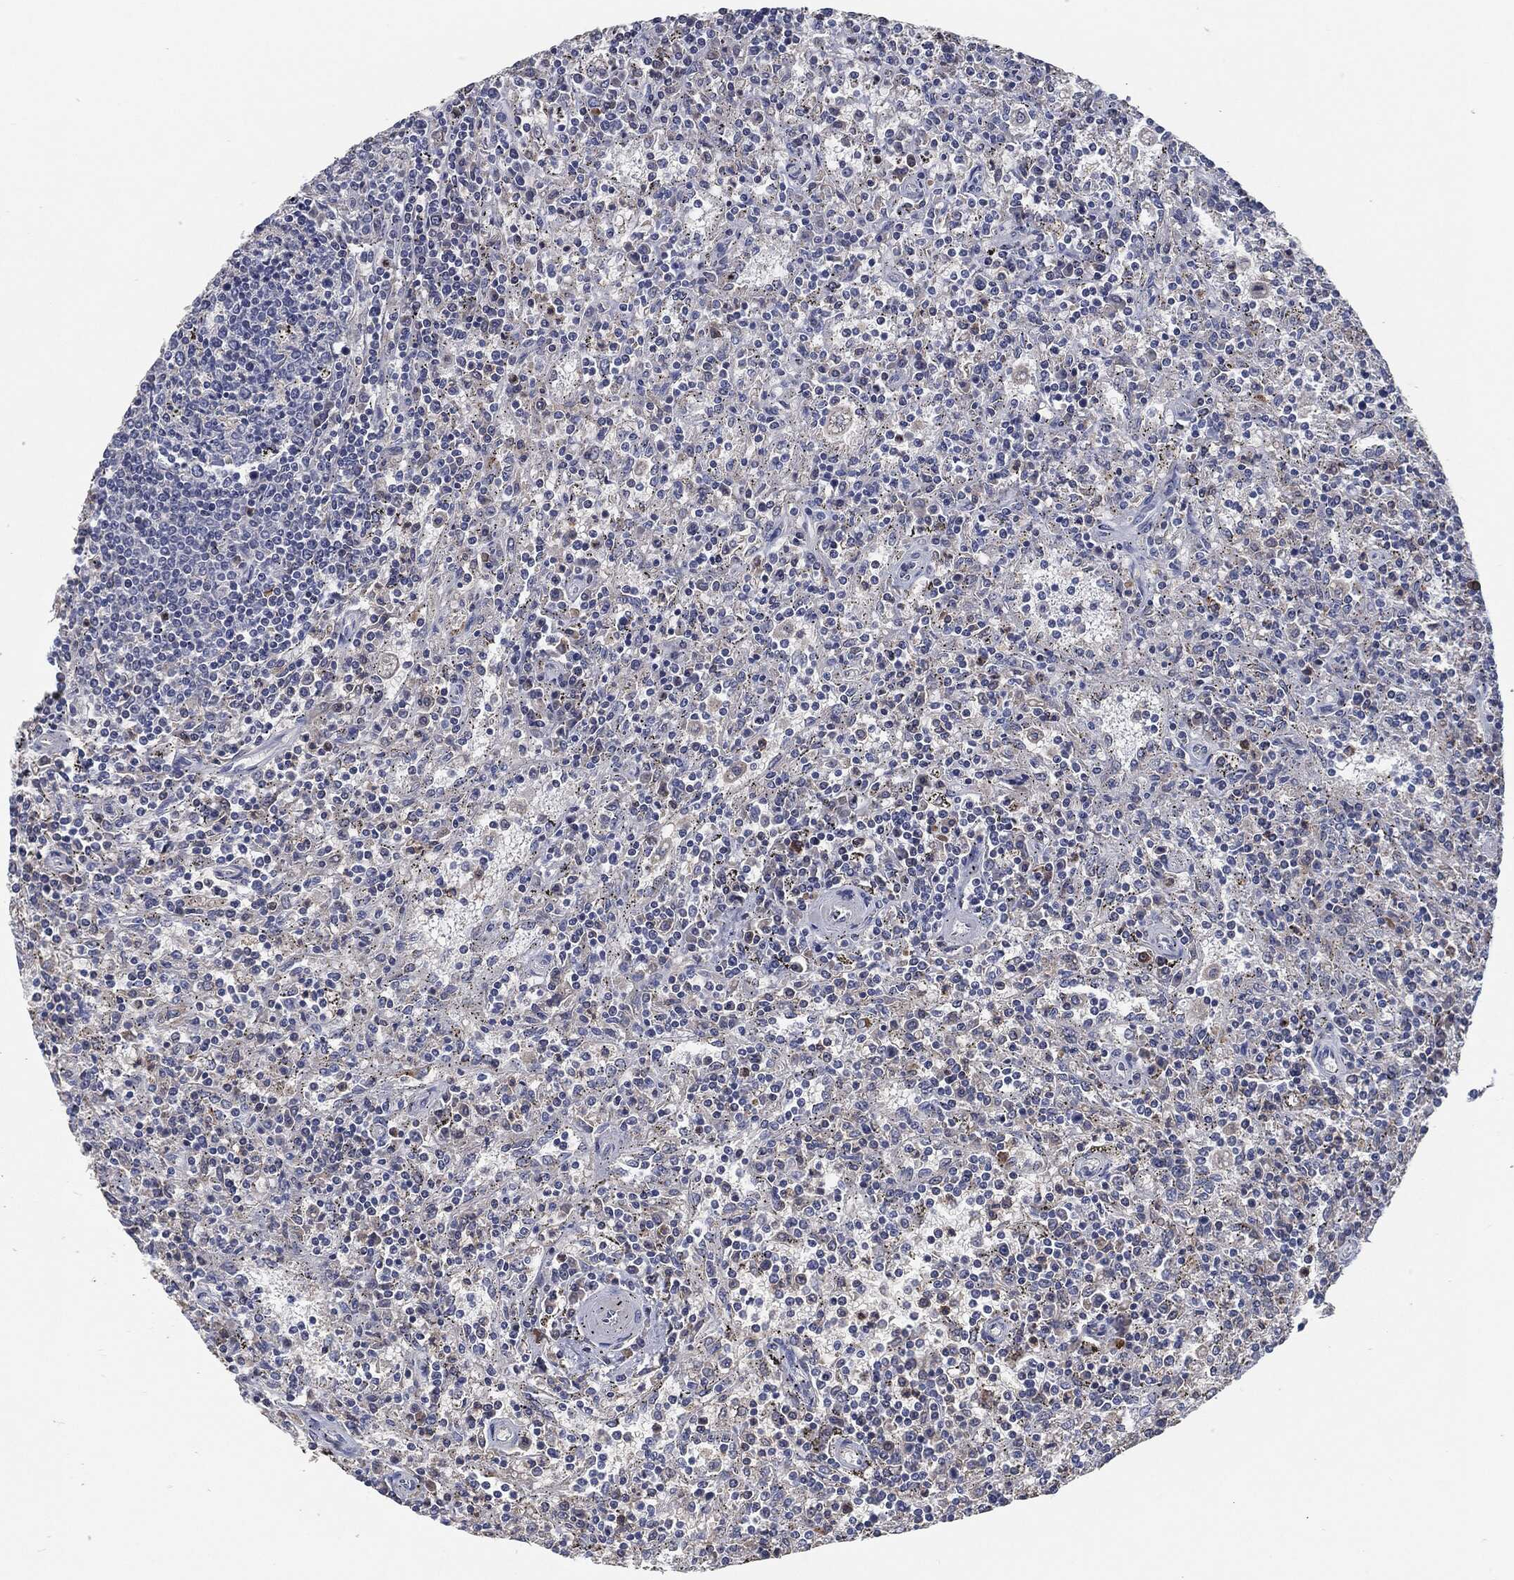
{"staining": {"intensity": "negative", "quantity": "none", "location": "none"}, "tissue": "lymphoma", "cell_type": "Tumor cells", "image_type": "cancer", "snomed": [{"axis": "morphology", "description": "Malignant lymphoma, non-Hodgkin's type, Low grade"}, {"axis": "topography", "description": "Spleen"}], "caption": "Immunohistochemical staining of human lymphoma reveals no significant staining in tumor cells.", "gene": "SVIL", "patient": {"sex": "male", "age": 62}}